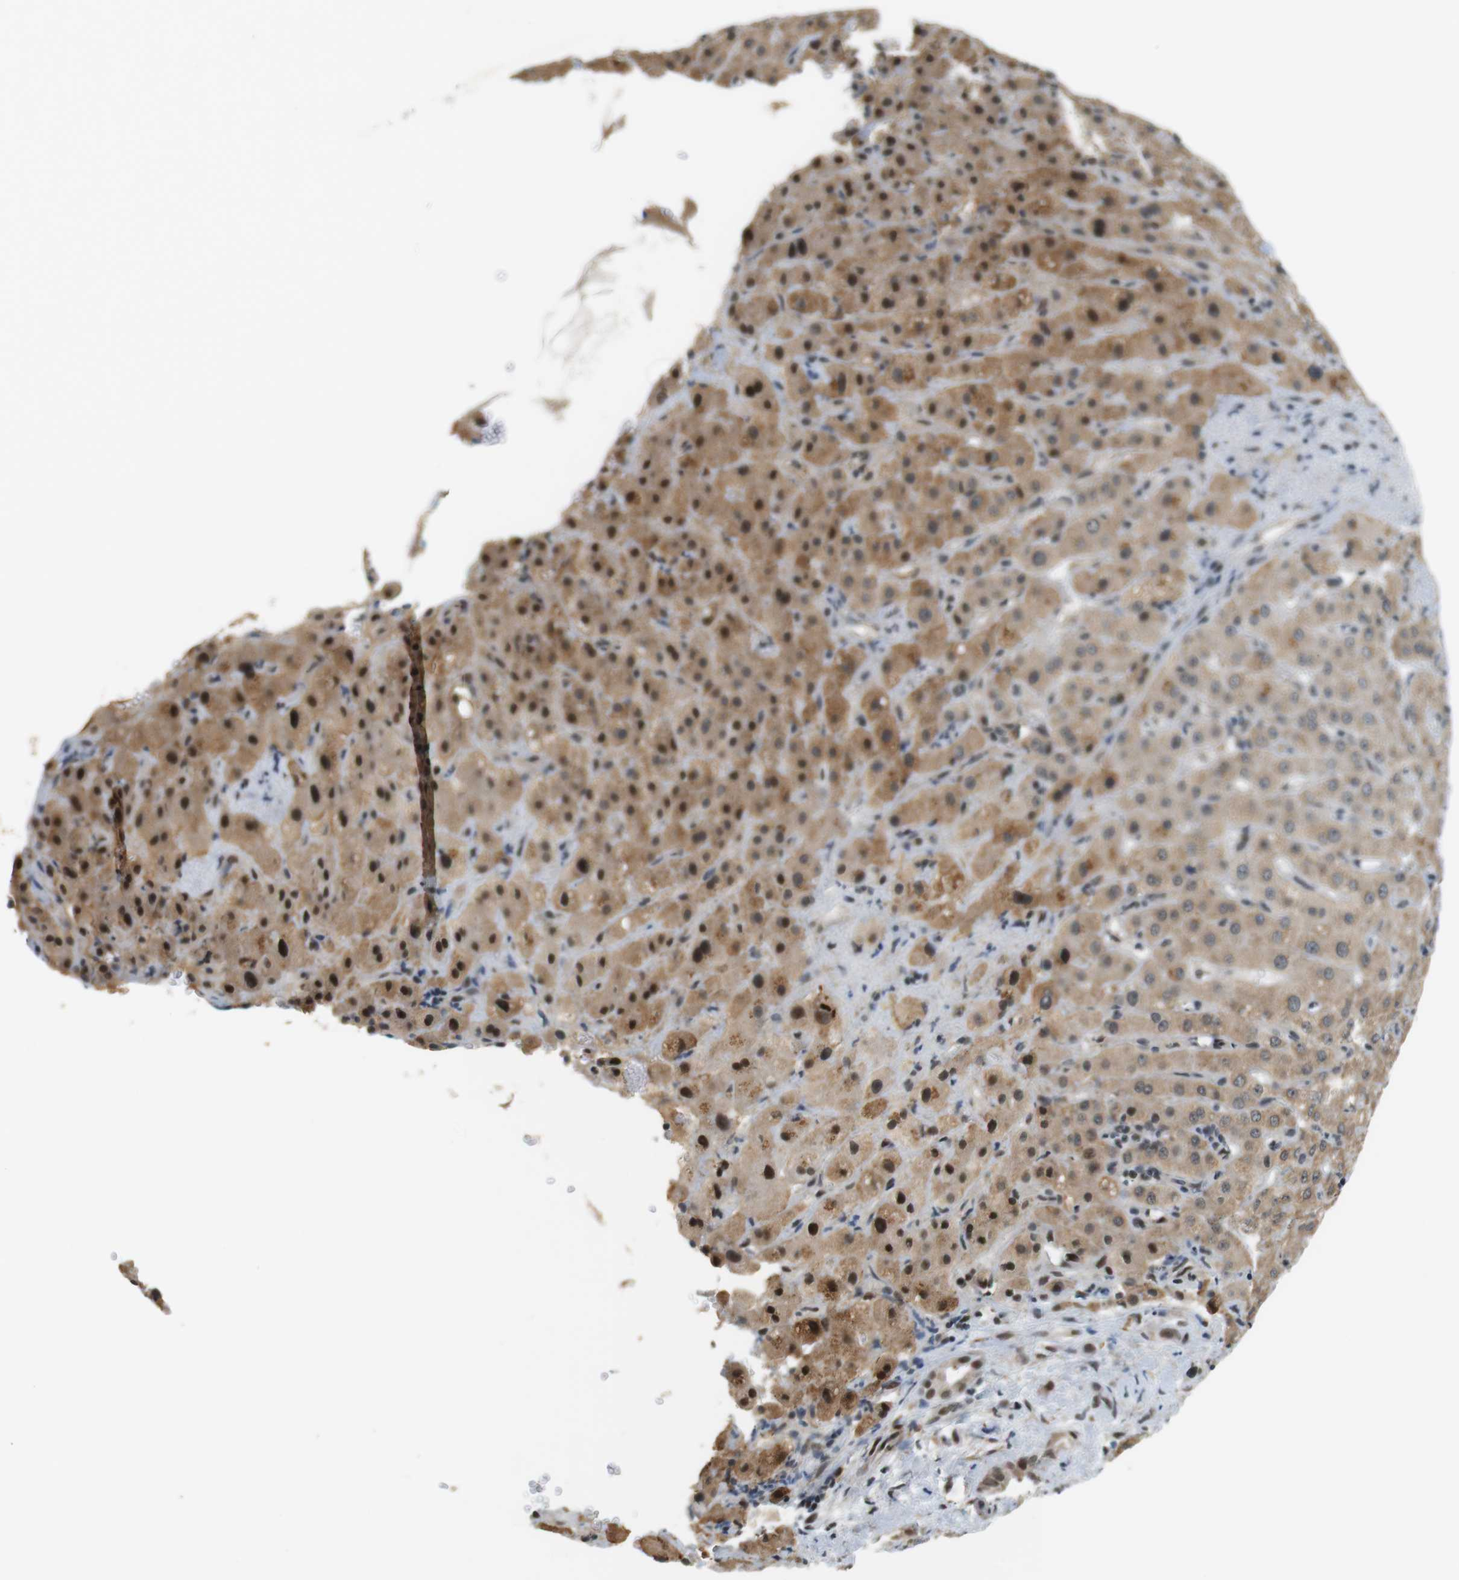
{"staining": {"intensity": "moderate", "quantity": ">75%", "location": "cytoplasmic/membranous,nuclear"}, "tissue": "liver cancer", "cell_type": "Tumor cells", "image_type": "cancer", "snomed": [{"axis": "morphology", "description": "Cholangiocarcinoma"}, {"axis": "topography", "description": "Liver"}], "caption": "Cholangiocarcinoma (liver) stained with a protein marker shows moderate staining in tumor cells.", "gene": "RNF38", "patient": {"sex": "female", "age": 65}}